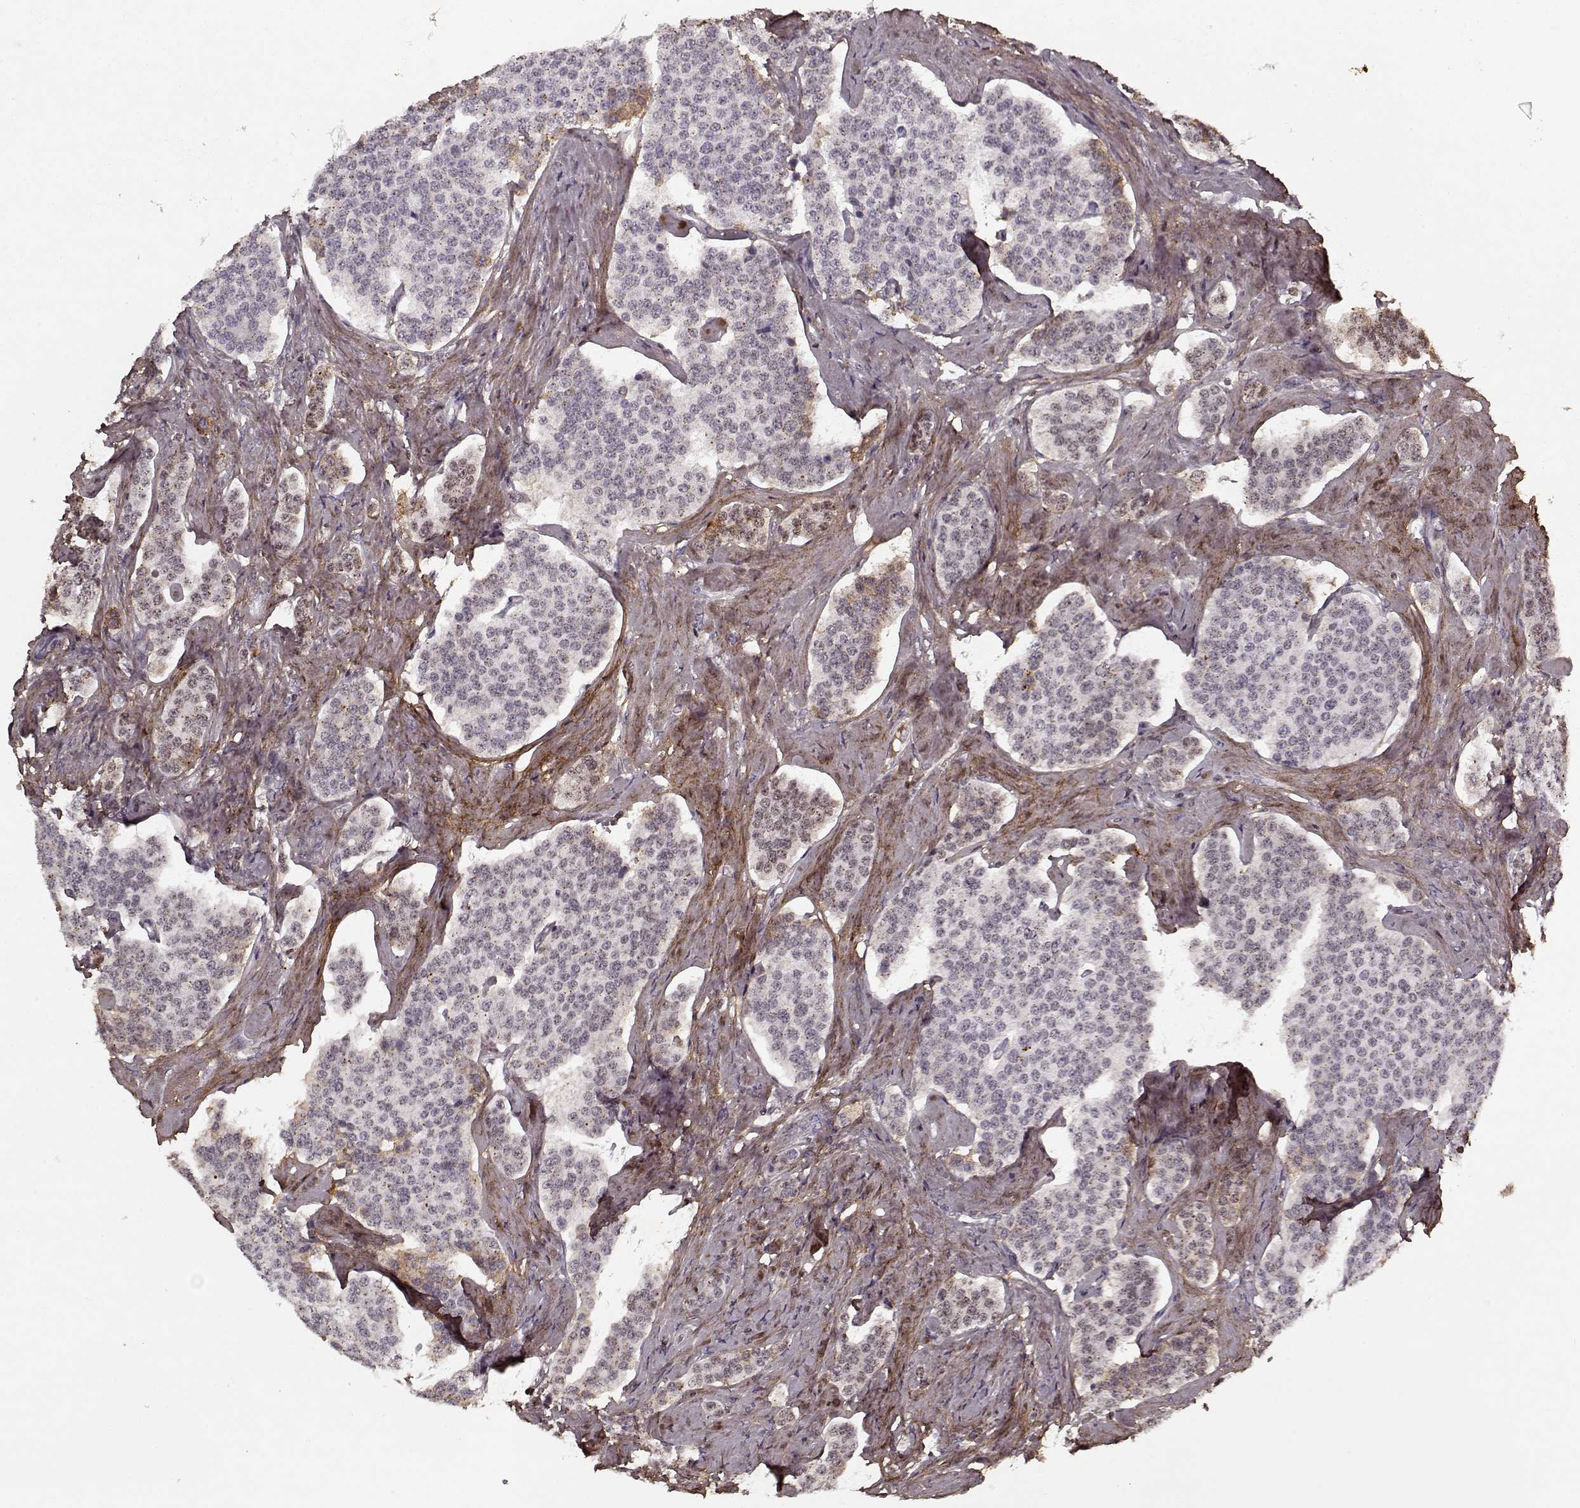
{"staining": {"intensity": "negative", "quantity": "none", "location": "none"}, "tissue": "carcinoid", "cell_type": "Tumor cells", "image_type": "cancer", "snomed": [{"axis": "morphology", "description": "Carcinoid, malignant, NOS"}, {"axis": "topography", "description": "Small intestine"}], "caption": "A micrograph of human malignant carcinoid is negative for staining in tumor cells. (Brightfield microscopy of DAB immunohistochemistry (IHC) at high magnification).", "gene": "LUM", "patient": {"sex": "female", "age": 58}}